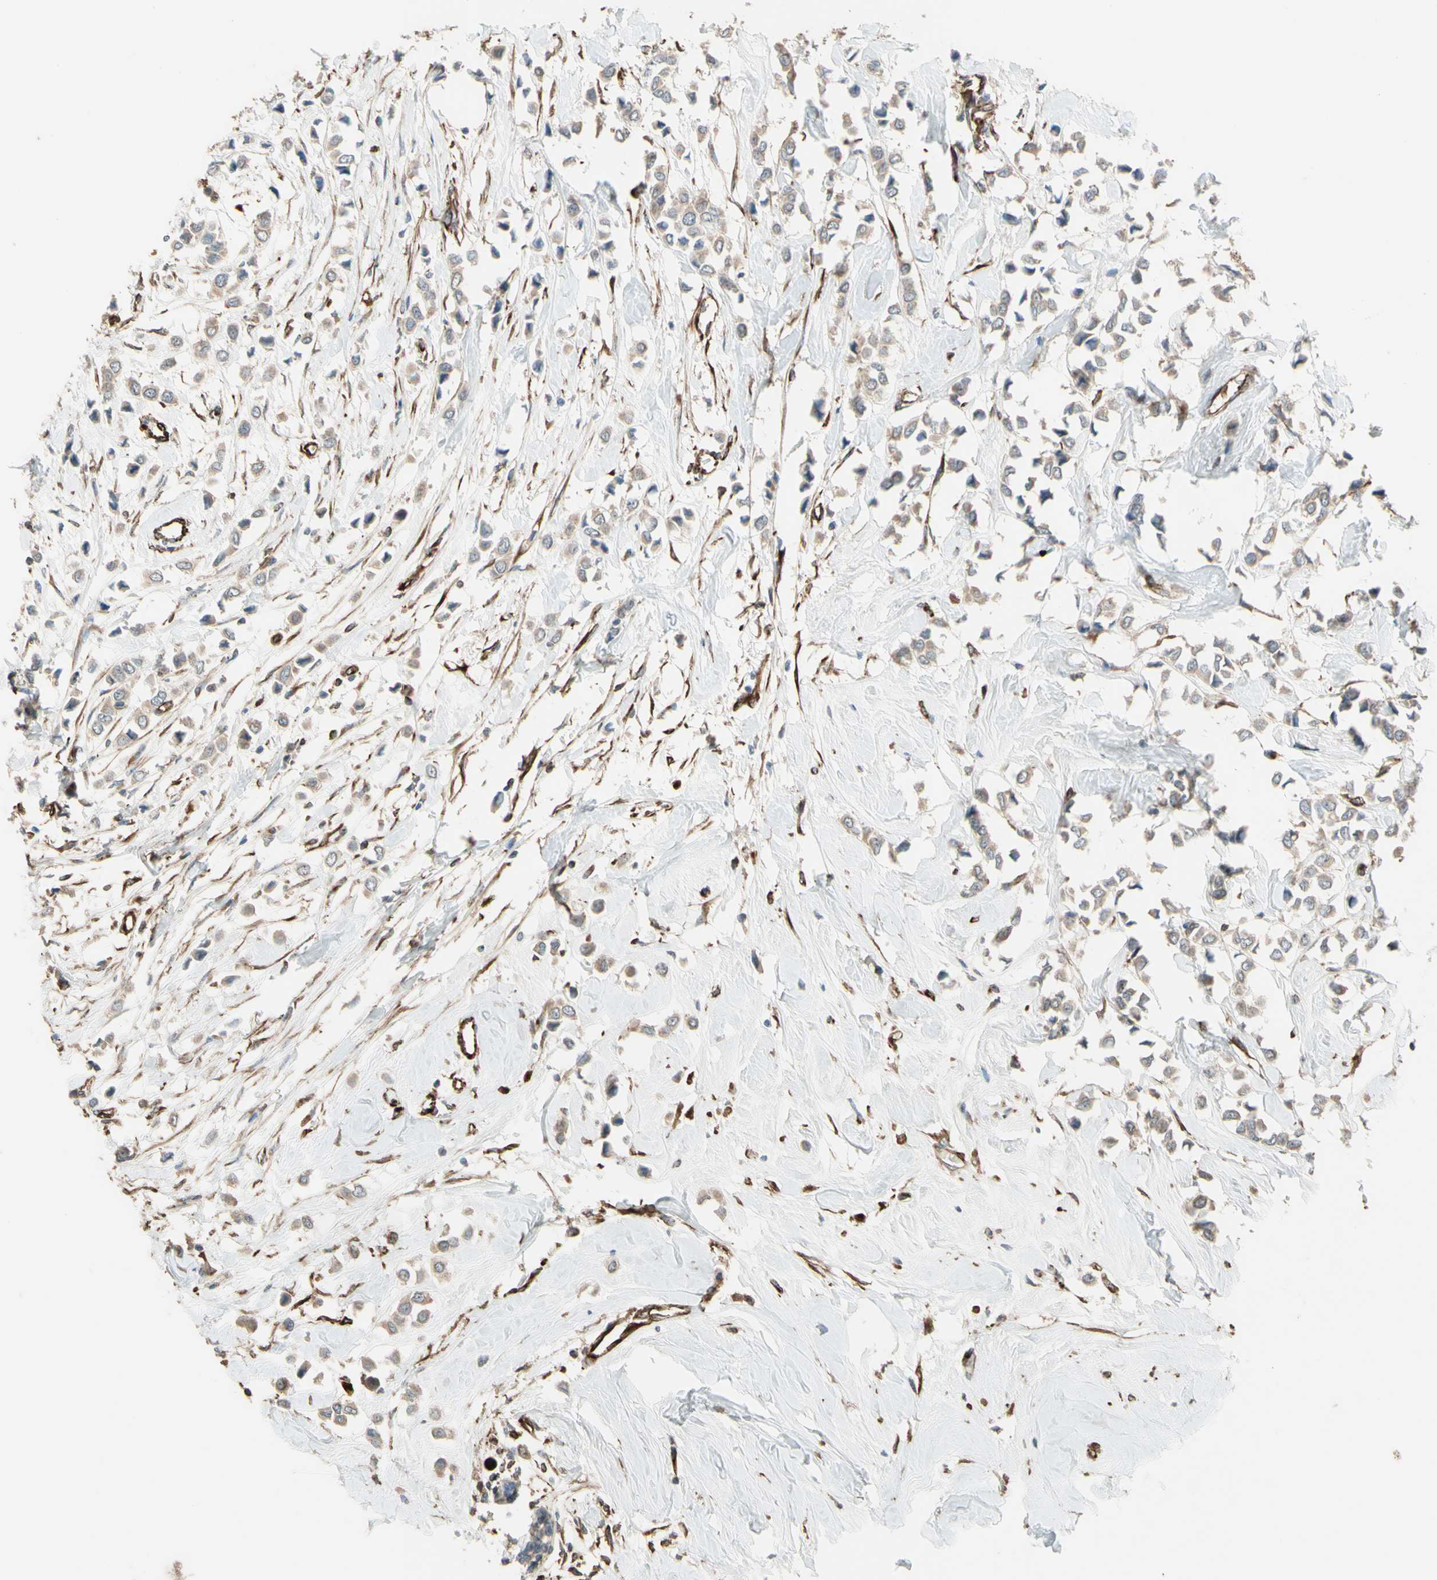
{"staining": {"intensity": "weak", "quantity": ">75%", "location": "cytoplasmic/membranous"}, "tissue": "breast cancer", "cell_type": "Tumor cells", "image_type": "cancer", "snomed": [{"axis": "morphology", "description": "Lobular carcinoma"}, {"axis": "topography", "description": "Breast"}], "caption": "Lobular carcinoma (breast) was stained to show a protein in brown. There is low levels of weak cytoplasmic/membranous positivity in about >75% of tumor cells.", "gene": "TRAF2", "patient": {"sex": "female", "age": 51}}